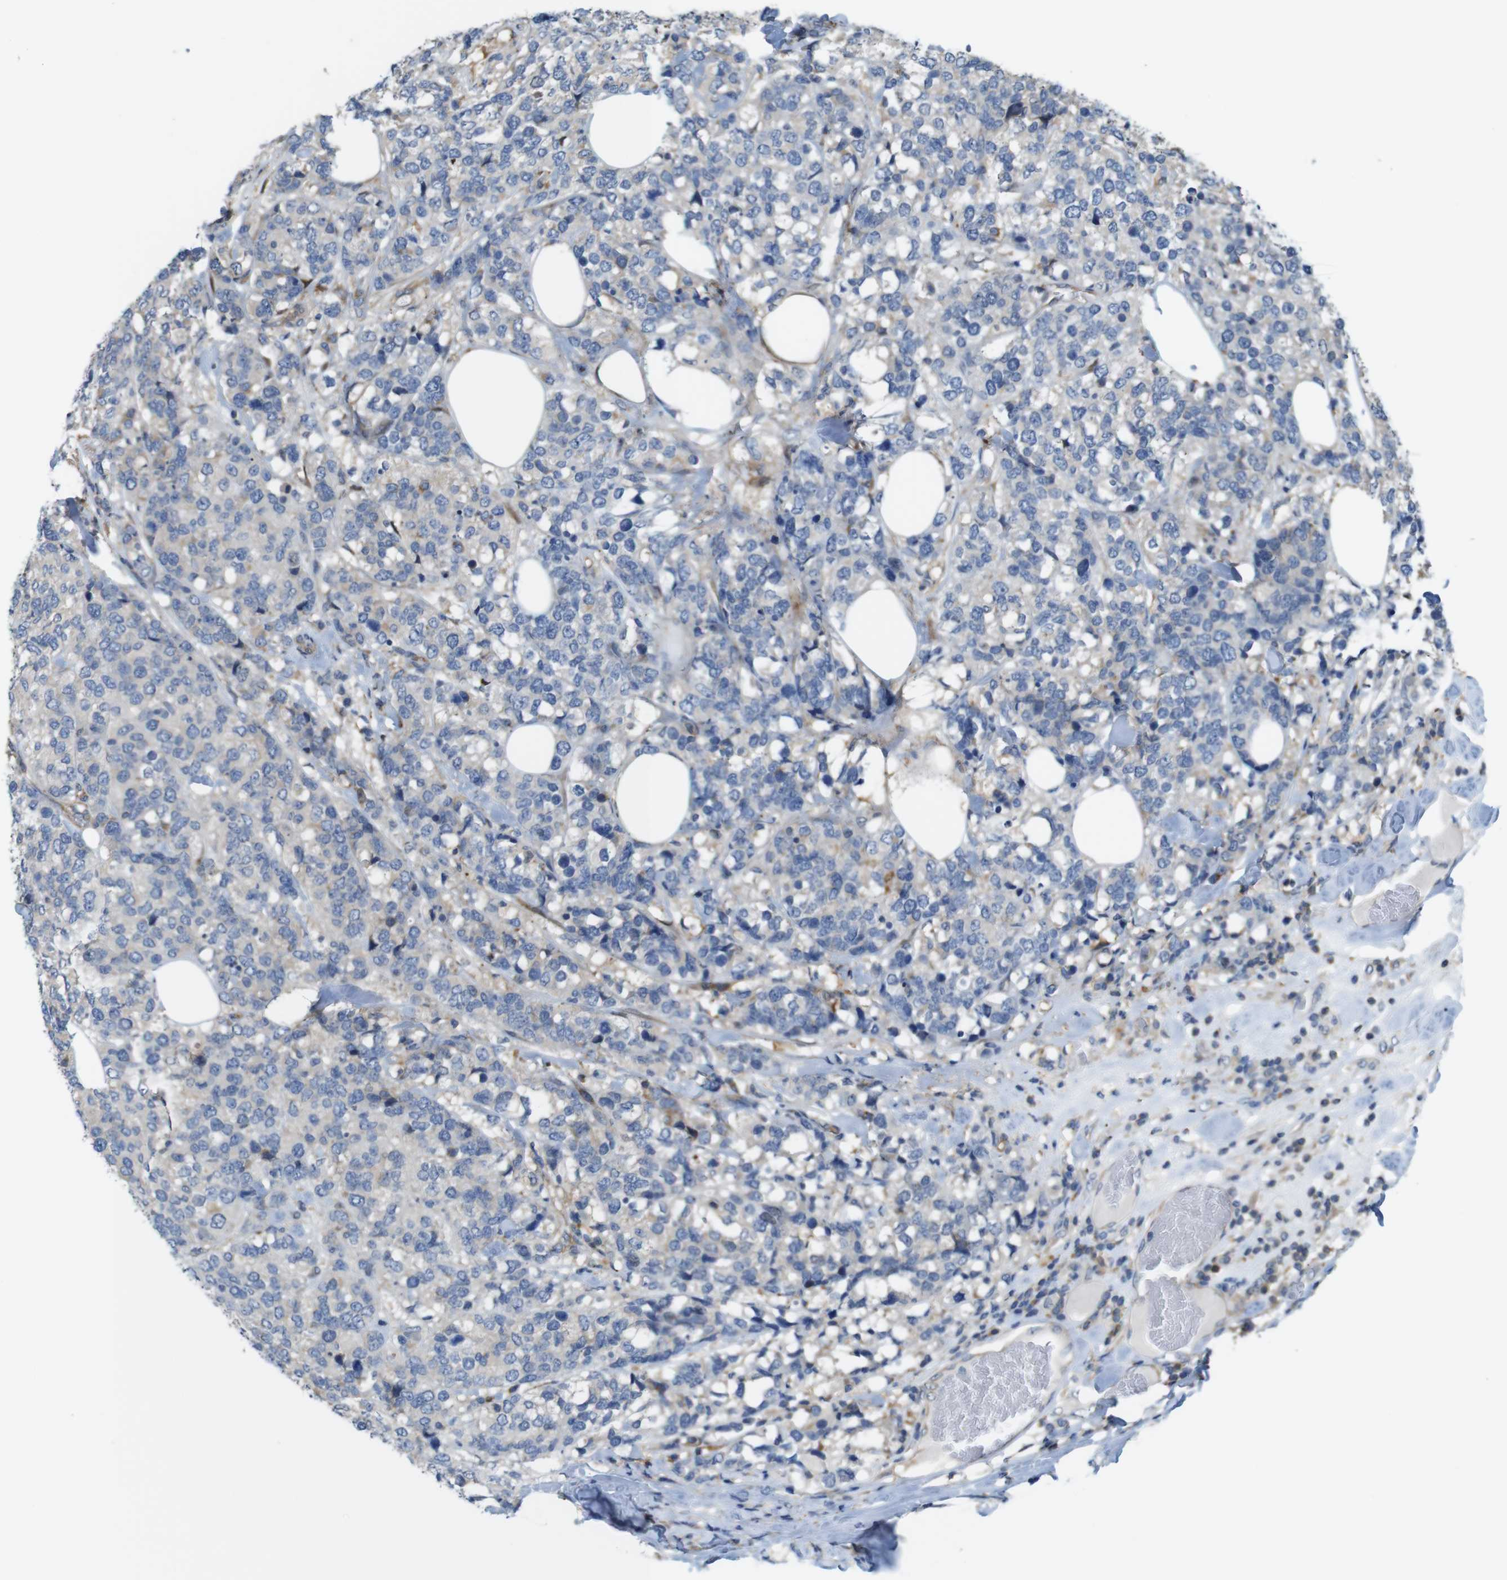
{"staining": {"intensity": "negative", "quantity": "none", "location": "none"}, "tissue": "breast cancer", "cell_type": "Tumor cells", "image_type": "cancer", "snomed": [{"axis": "morphology", "description": "Lobular carcinoma"}, {"axis": "topography", "description": "Breast"}], "caption": "Tumor cells are negative for brown protein staining in breast cancer (lobular carcinoma).", "gene": "PCOLCE2", "patient": {"sex": "female", "age": 59}}